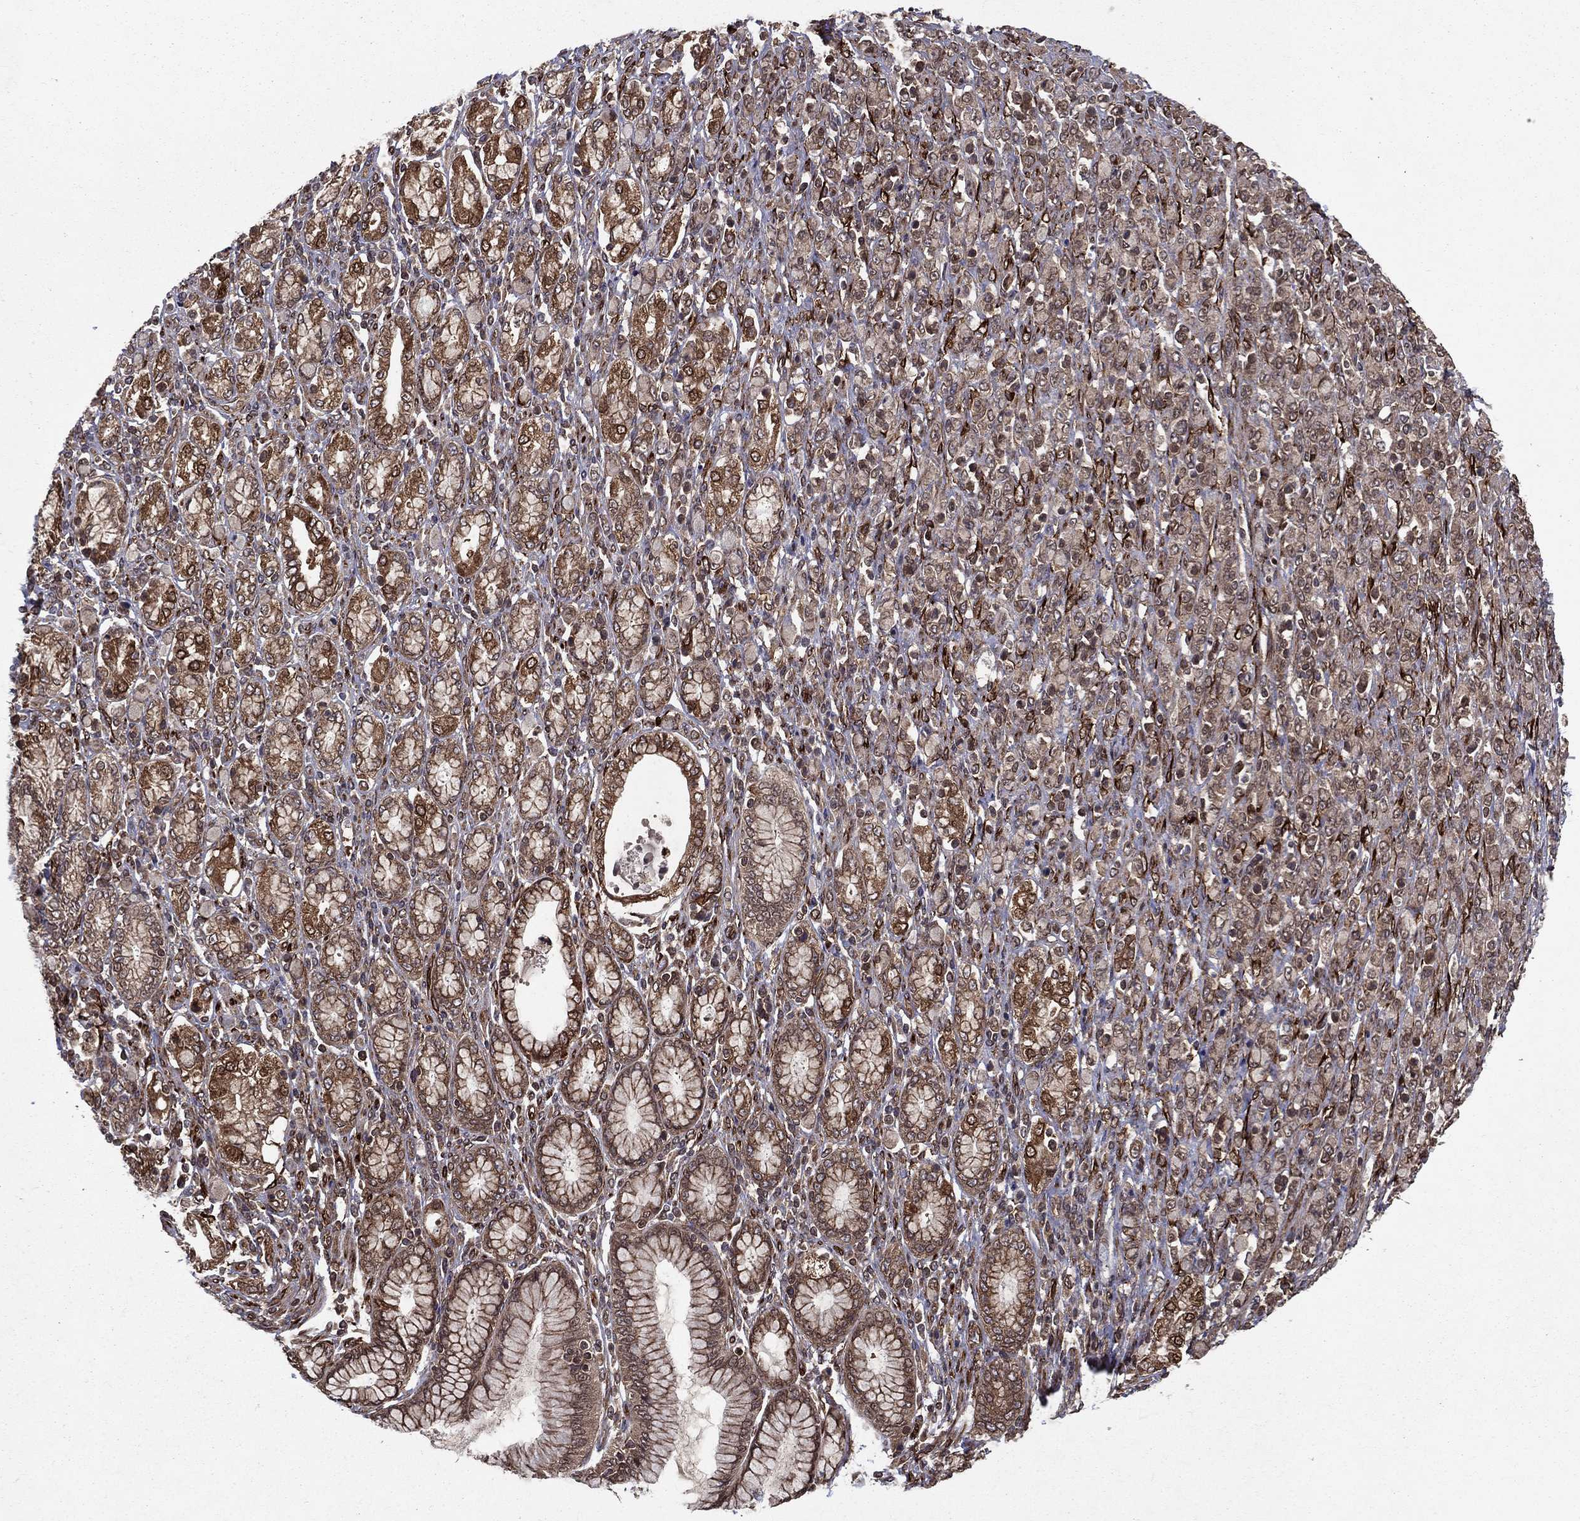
{"staining": {"intensity": "moderate", "quantity": ">75%", "location": "cytoplasmic/membranous,nuclear"}, "tissue": "stomach cancer", "cell_type": "Tumor cells", "image_type": "cancer", "snomed": [{"axis": "morphology", "description": "Normal tissue, NOS"}, {"axis": "morphology", "description": "Adenocarcinoma, NOS"}, {"axis": "topography", "description": "Stomach"}], "caption": "Tumor cells show medium levels of moderate cytoplasmic/membranous and nuclear staining in approximately >75% of cells in stomach cancer (adenocarcinoma).", "gene": "CERS2", "patient": {"sex": "female", "age": 79}}